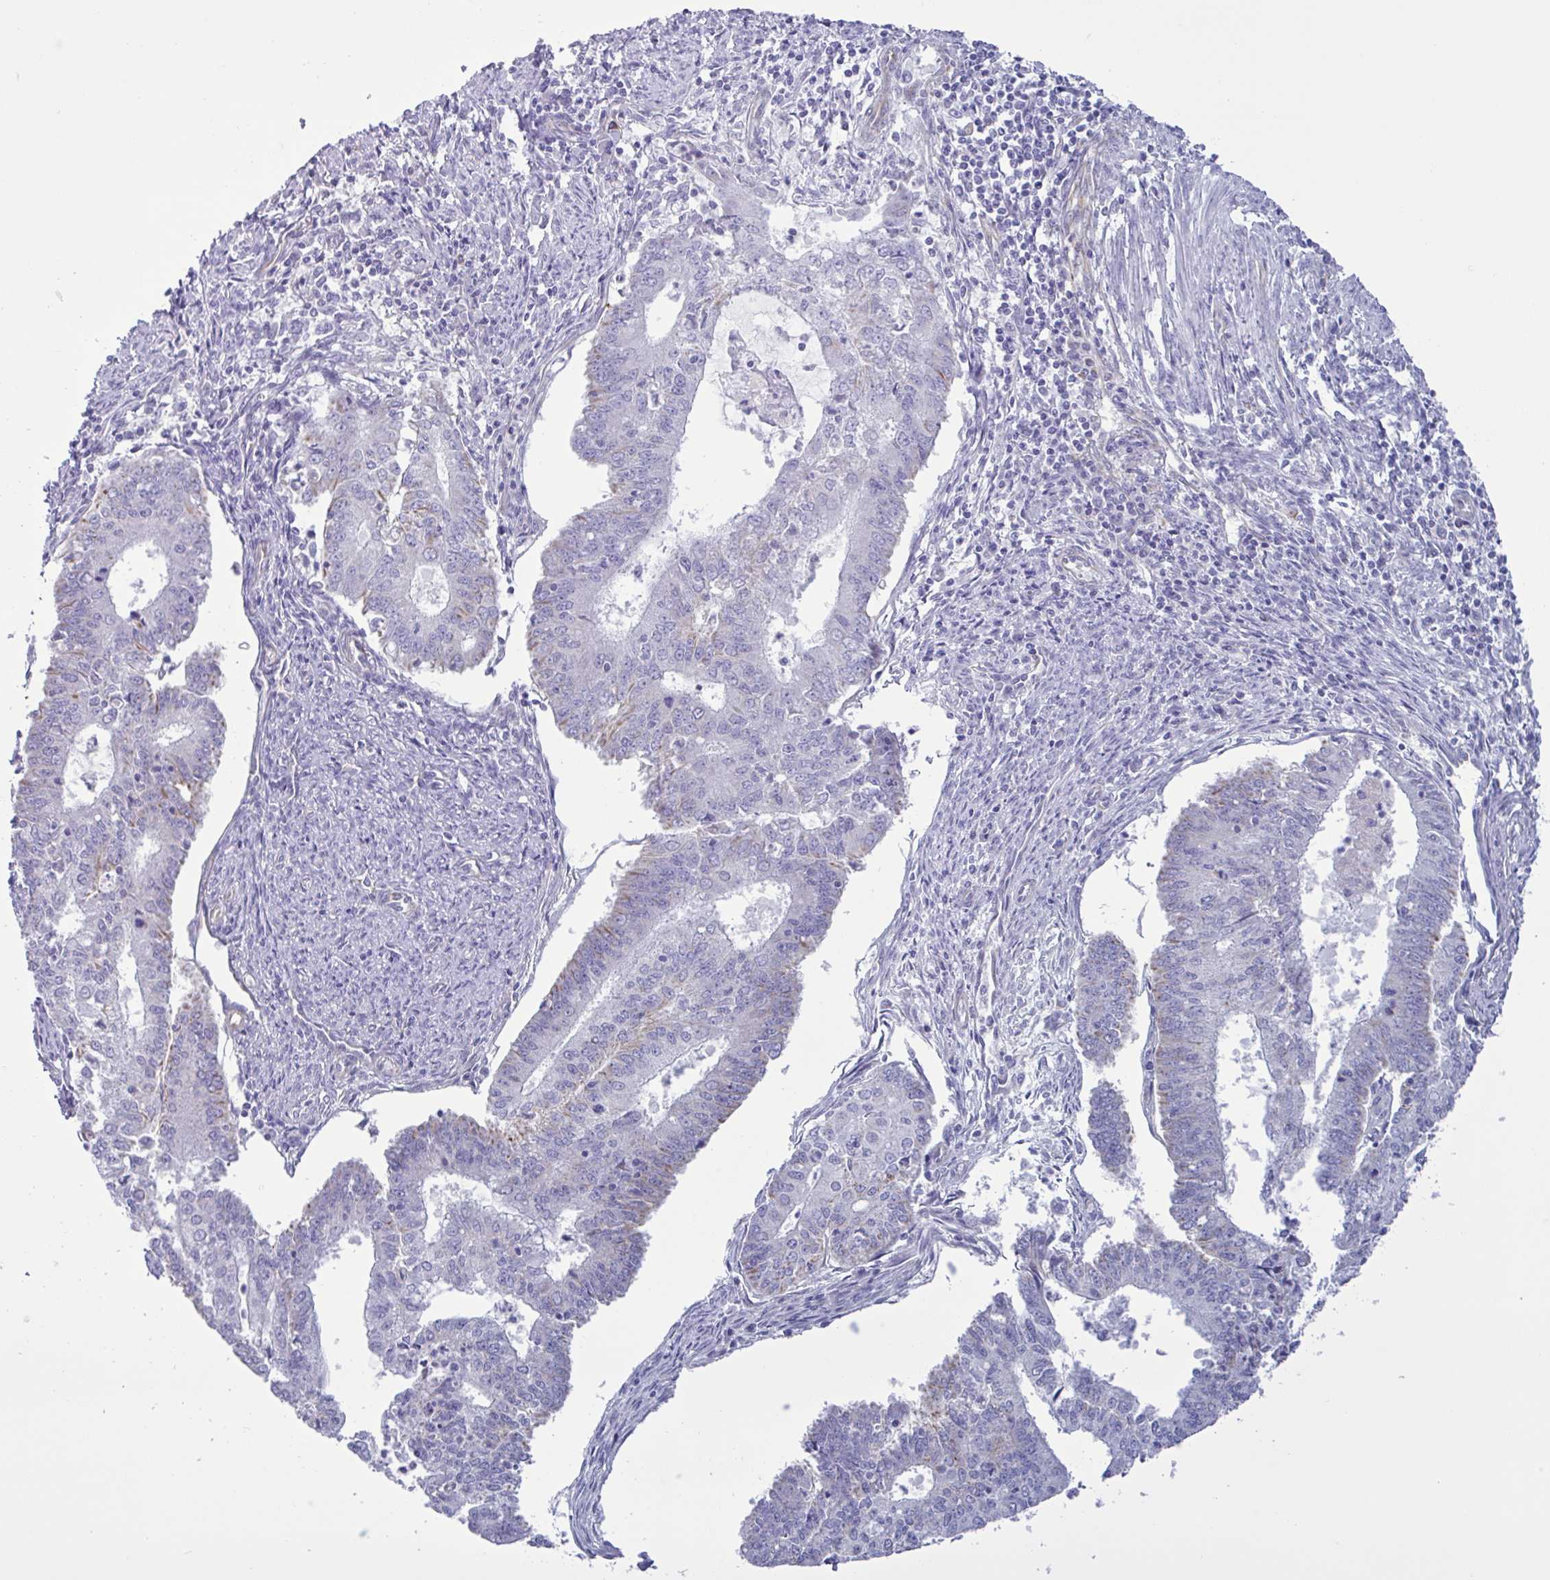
{"staining": {"intensity": "weak", "quantity": "<25%", "location": "cytoplasmic/membranous"}, "tissue": "endometrial cancer", "cell_type": "Tumor cells", "image_type": "cancer", "snomed": [{"axis": "morphology", "description": "Adenocarcinoma, NOS"}, {"axis": "topography", "description": "Endometrium"}], "caption": "Image shows no protein positivity in tumor cells of endometrial cancer (adenocarcinoma) tissue.", "gene": "TMEM86B", "patient": {"sex": "female", "age": 61}}